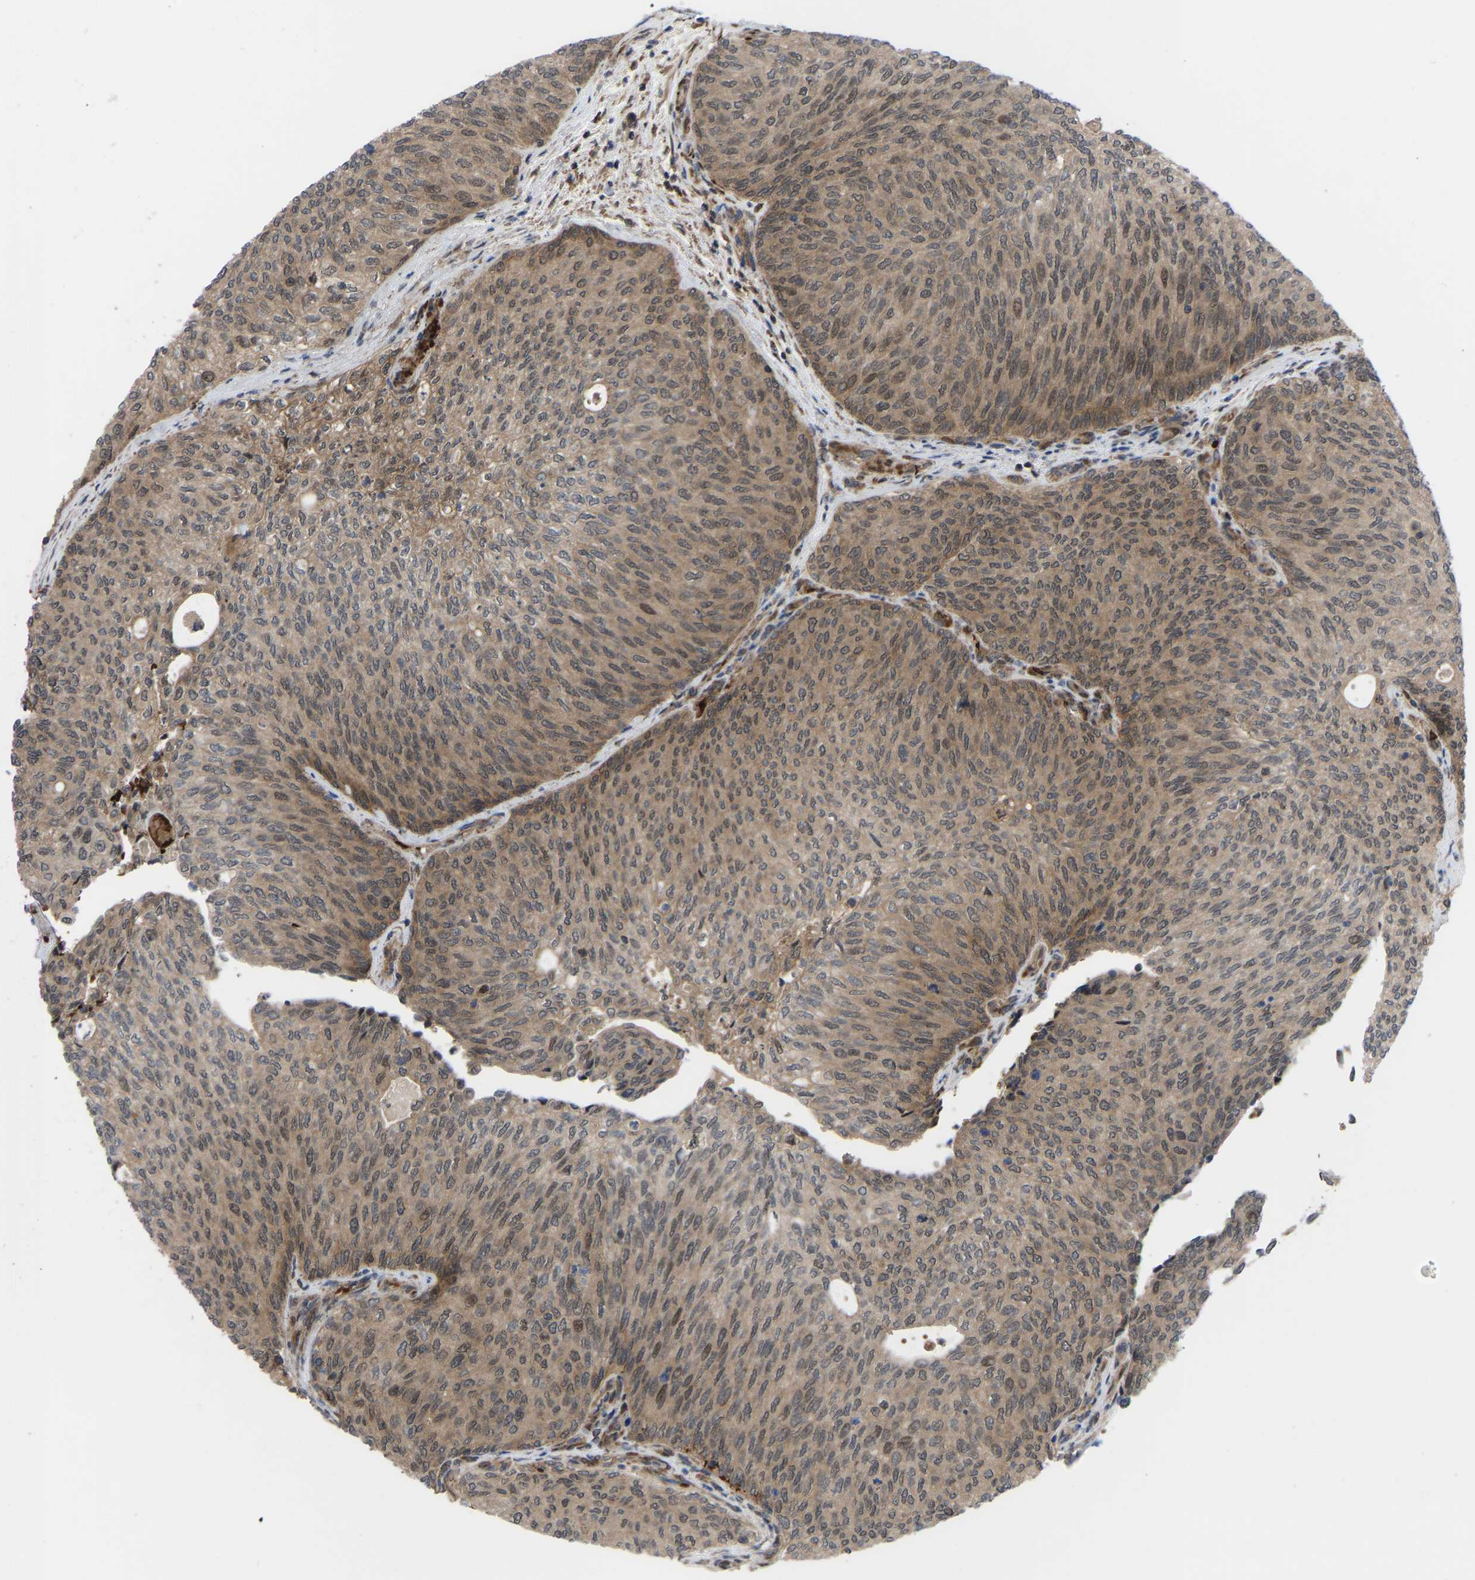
{"staining": {"intensity": "moderate", "quantity": ">75%", "location": "cytoplasmic/membranous,nuclear"}, "tissue": "urothelial cancer", "cell_type": "Tumor cells", "image_type": "cancer", "snomed": [{"axis": "morphology", "description": "Urothelial carcinoma, Low grade"}, {"axis": "topography", "description": "Urinary bladder"}], "caption": "A medium amount of moderate cytoplasmic/membranous and nuclear expression is present in approximately >75% of tumor cells in urothelial cancer tissue.", "gene": "CYP7B1", "patient": {"sex": "female", "age": 79}}